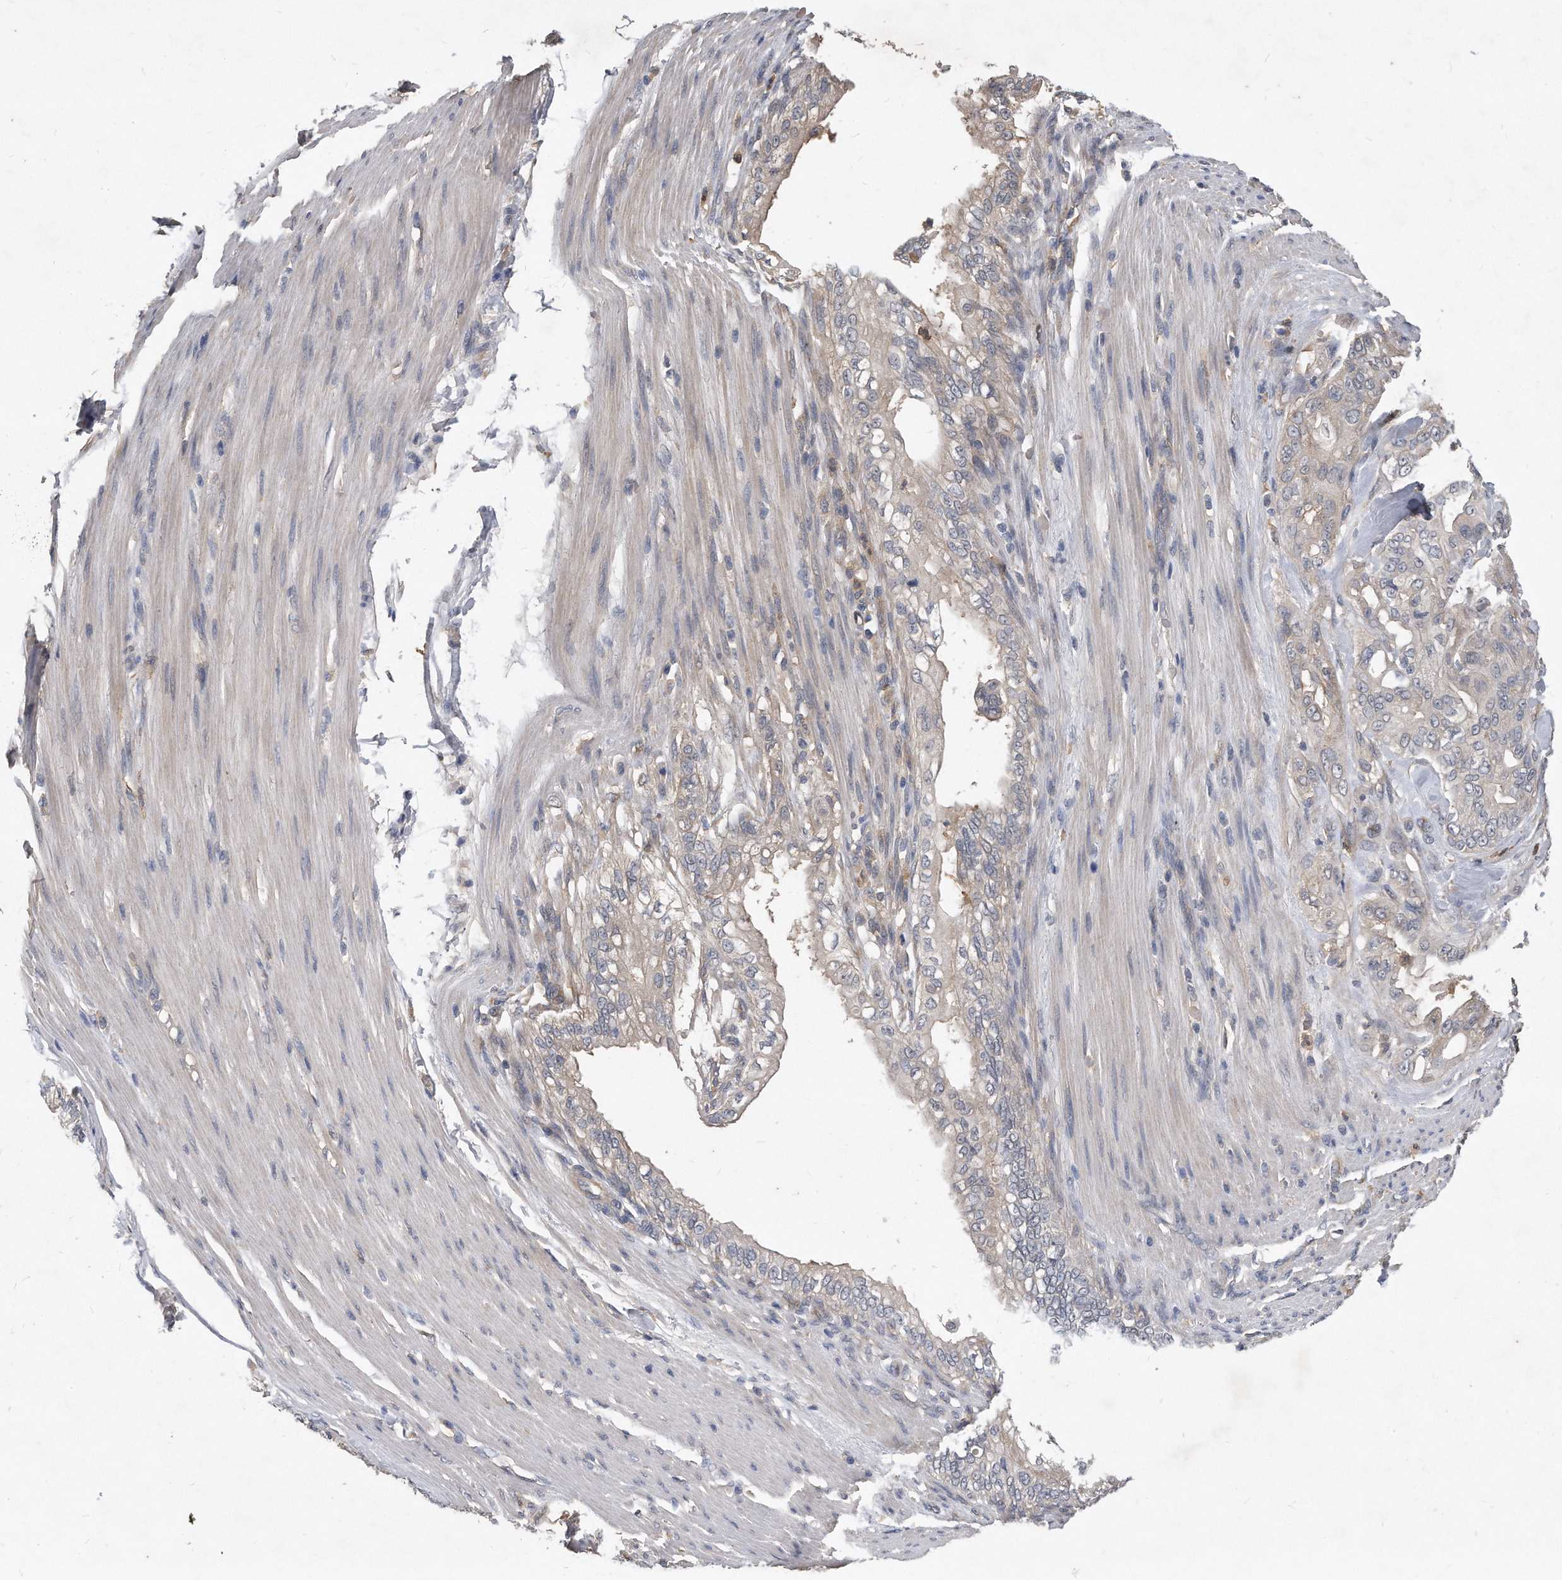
{"staining": {"intensity": "weak", "quantity": "<25%", "location": "cytoplasmic/membranous"}, "tissue": "pancreatic cancer", "cell_type": "Tumor cells", "image_type": "cancer", "snomed": [{"axis": "morphology", "description": "Normal tissue, NOS"}, {"axis": "topography", "description": "Pancreas"}], "caption": "Protein analysis of pancreatic cancer demonstrates no significant expression in tumor cells.", "gene": "HOMER3", "patient": {"sex": "male", "age": 42}}